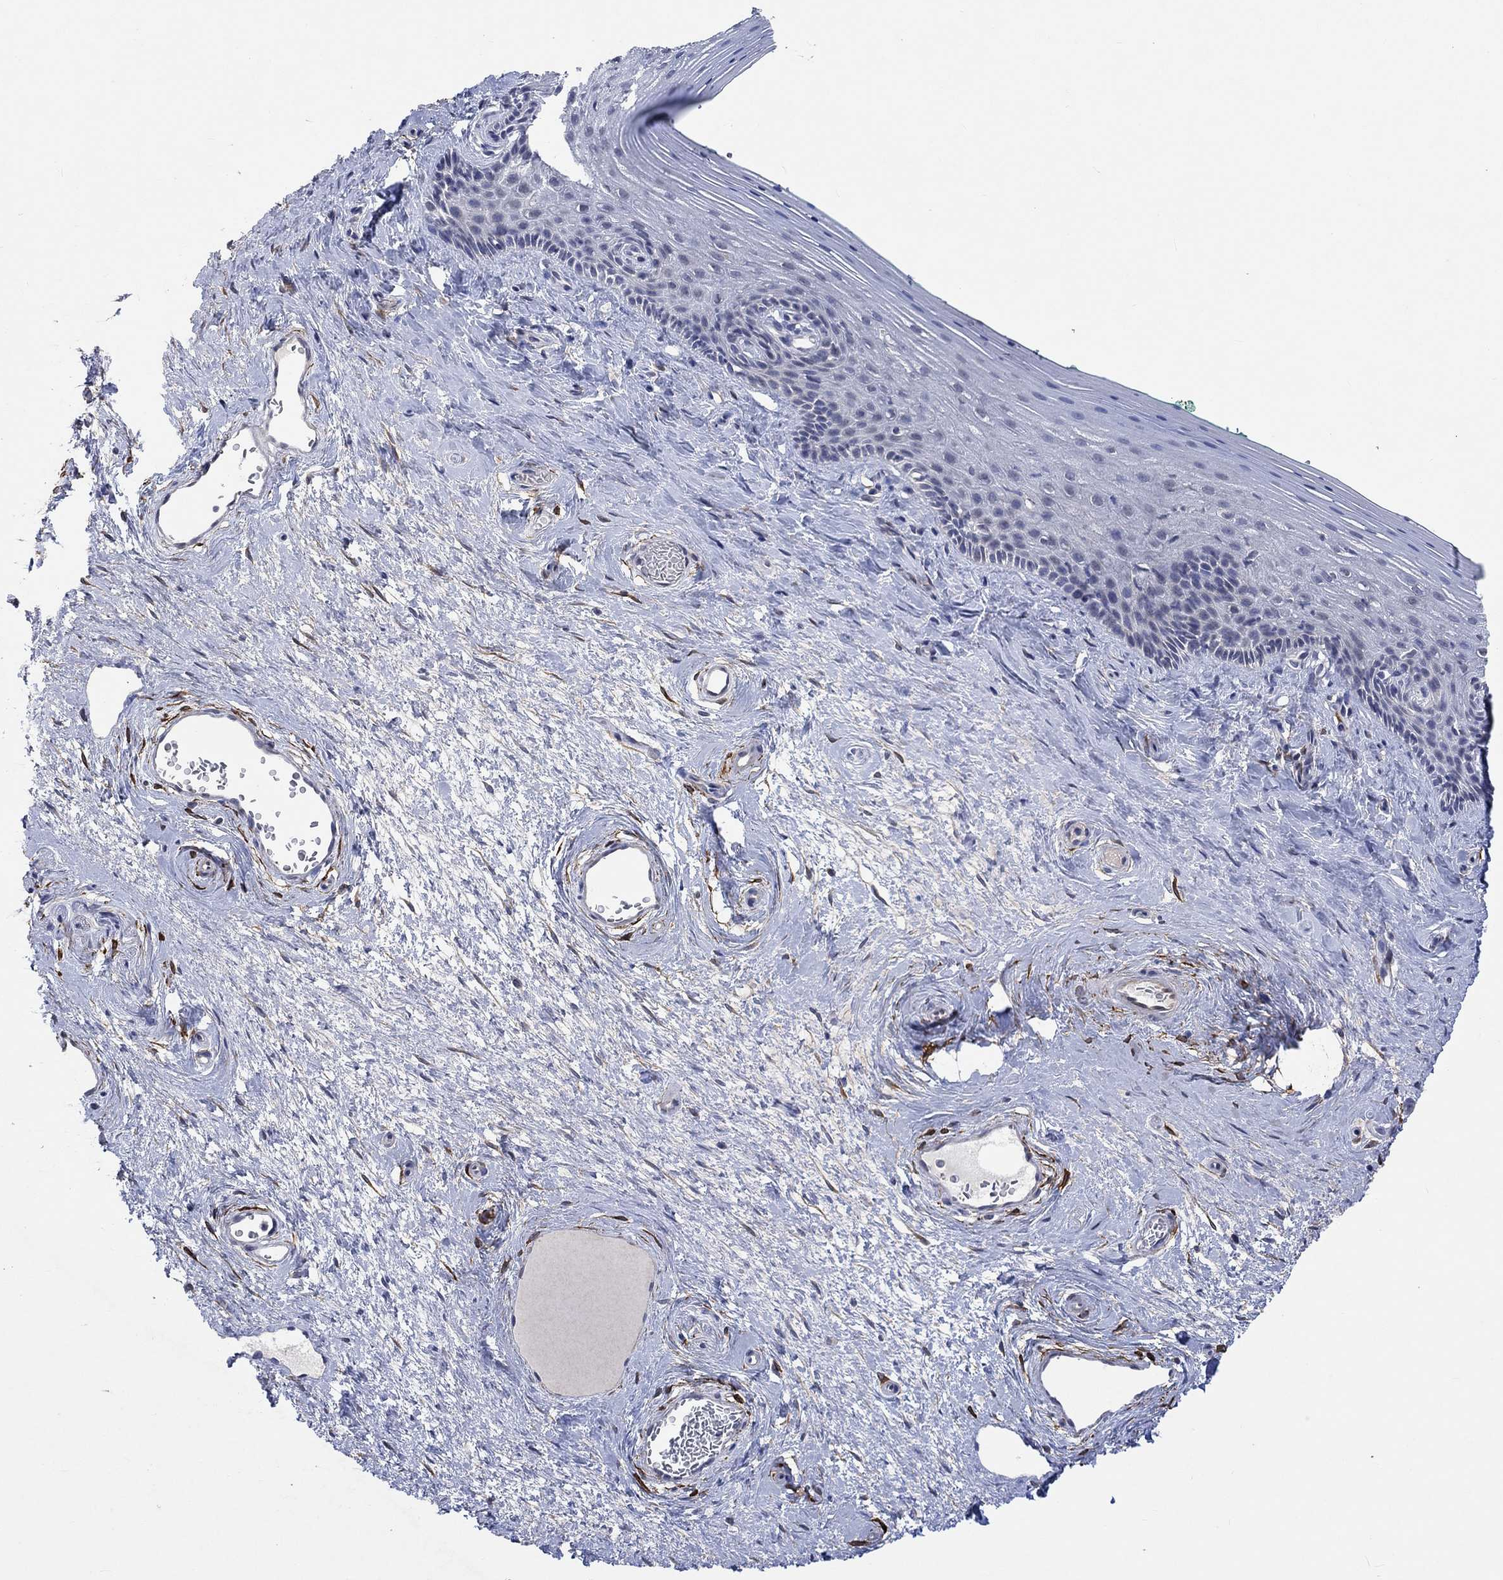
{"staining": {"intensity": "negative", "quantity": "none", "location": "none"}, "tissue": "vagina", "cell_type": "Squamous epithelial cells", "image_type": "normal", "snomed": [{"axis": "morphology", "description": "Normal tissue, NOS"}, {"axis": "topography", "description": "Vagina"}], "caption": "Immunohistochemistry of normal vagina reveals no expression in squamous epithelial cells.", "gene": "TGM2", "patient": {"sex": "female", "age": 45}}